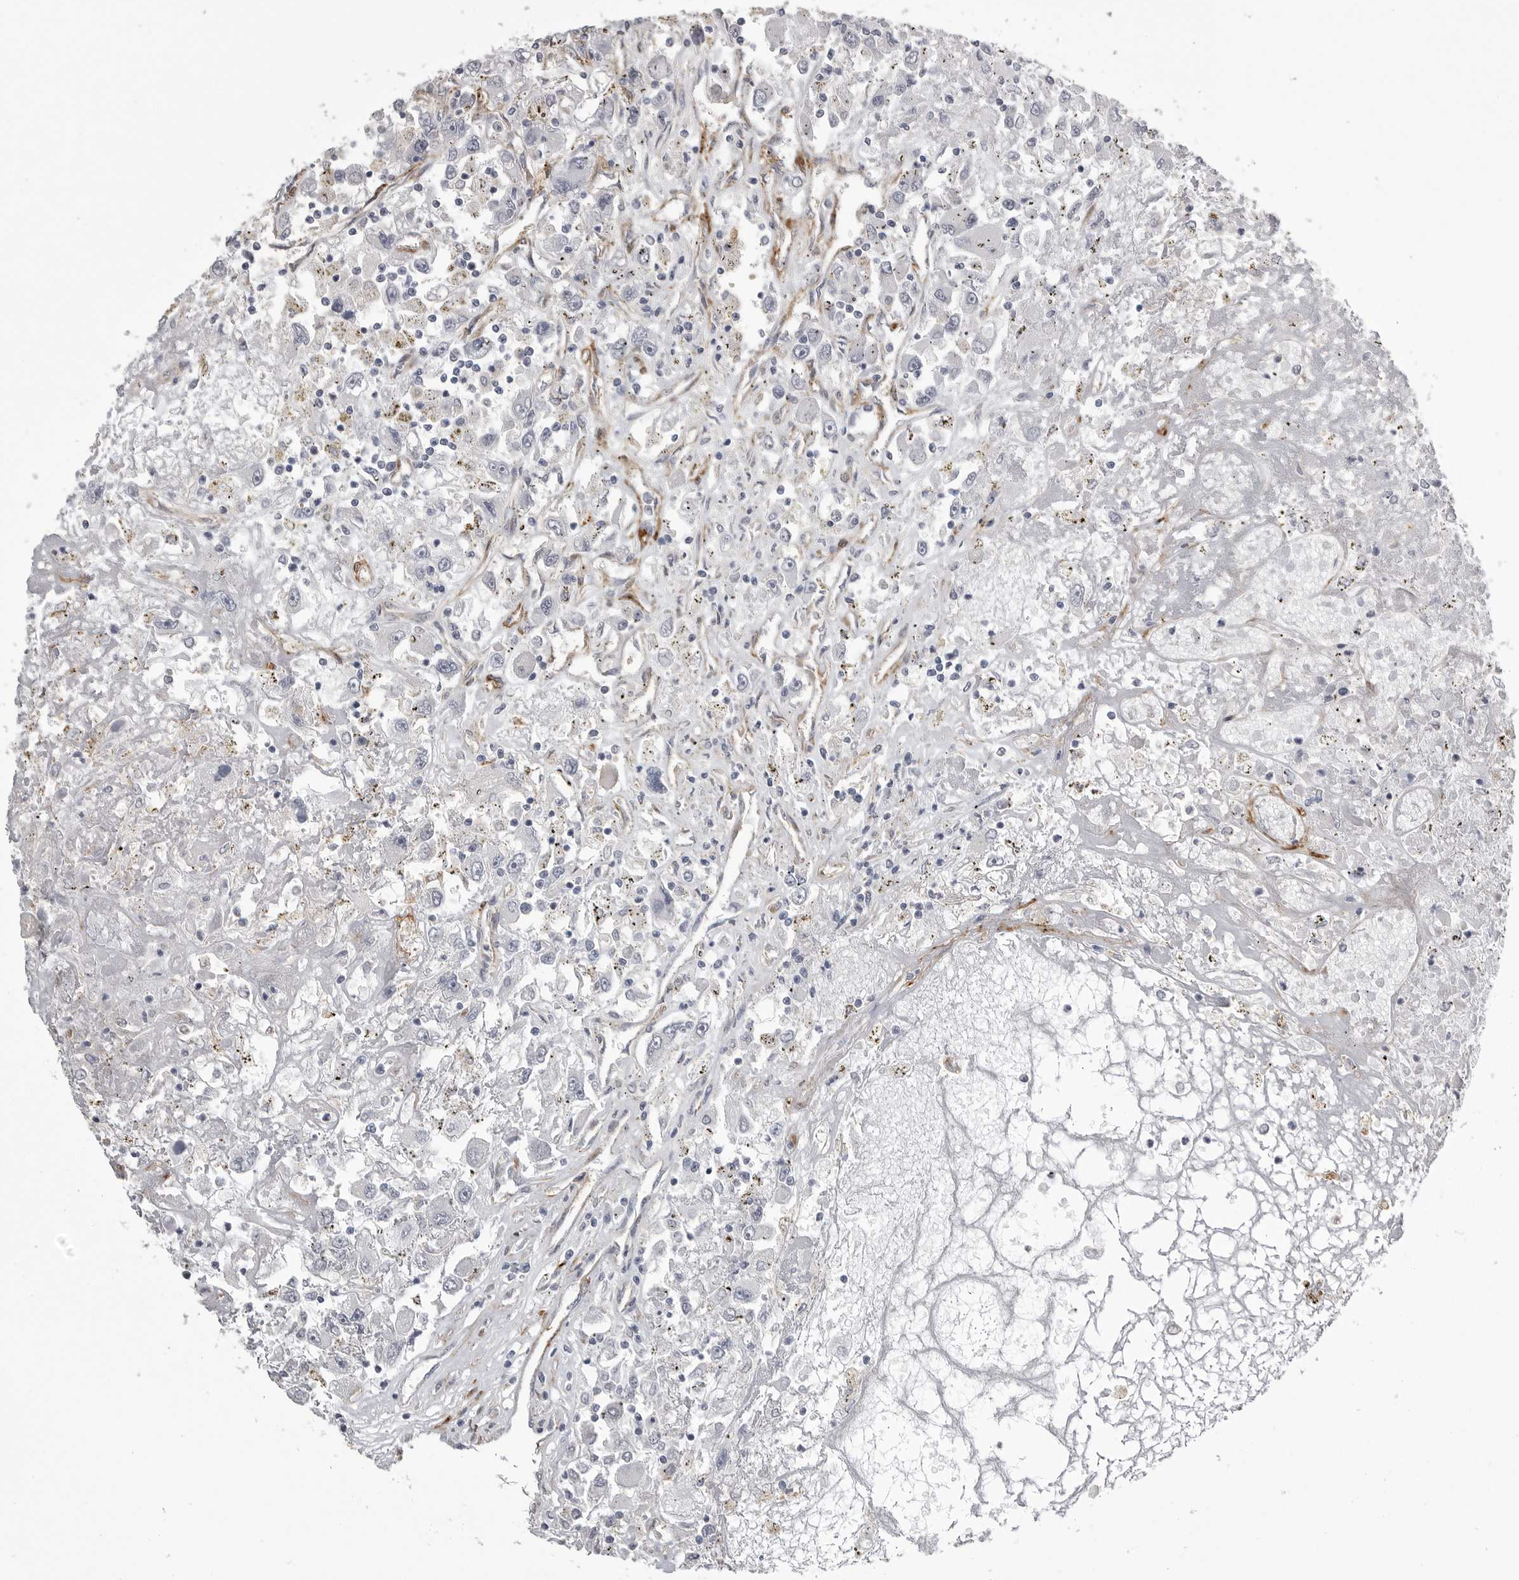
{"staining": {"intensity": "negative", "quantity": "none", "location": "none"}, "tissue": "renal cancer", "cell_type": "Tumor cells", "image_type": "cancer", "snomed": [{"axis": "morphology", "description": "Adenocarcinoma, NOS"}, {"axis": "topography", "description": "Kidney"}], "caption": "A high-resolution photomicrograph shows immunohistochemistry (IHC) staining of renal adenocarcinoma, which demonstrates no significant positivity in tumor cells.", "gene": "AOC3", "patient": {"sex": "female", "age": 52}}